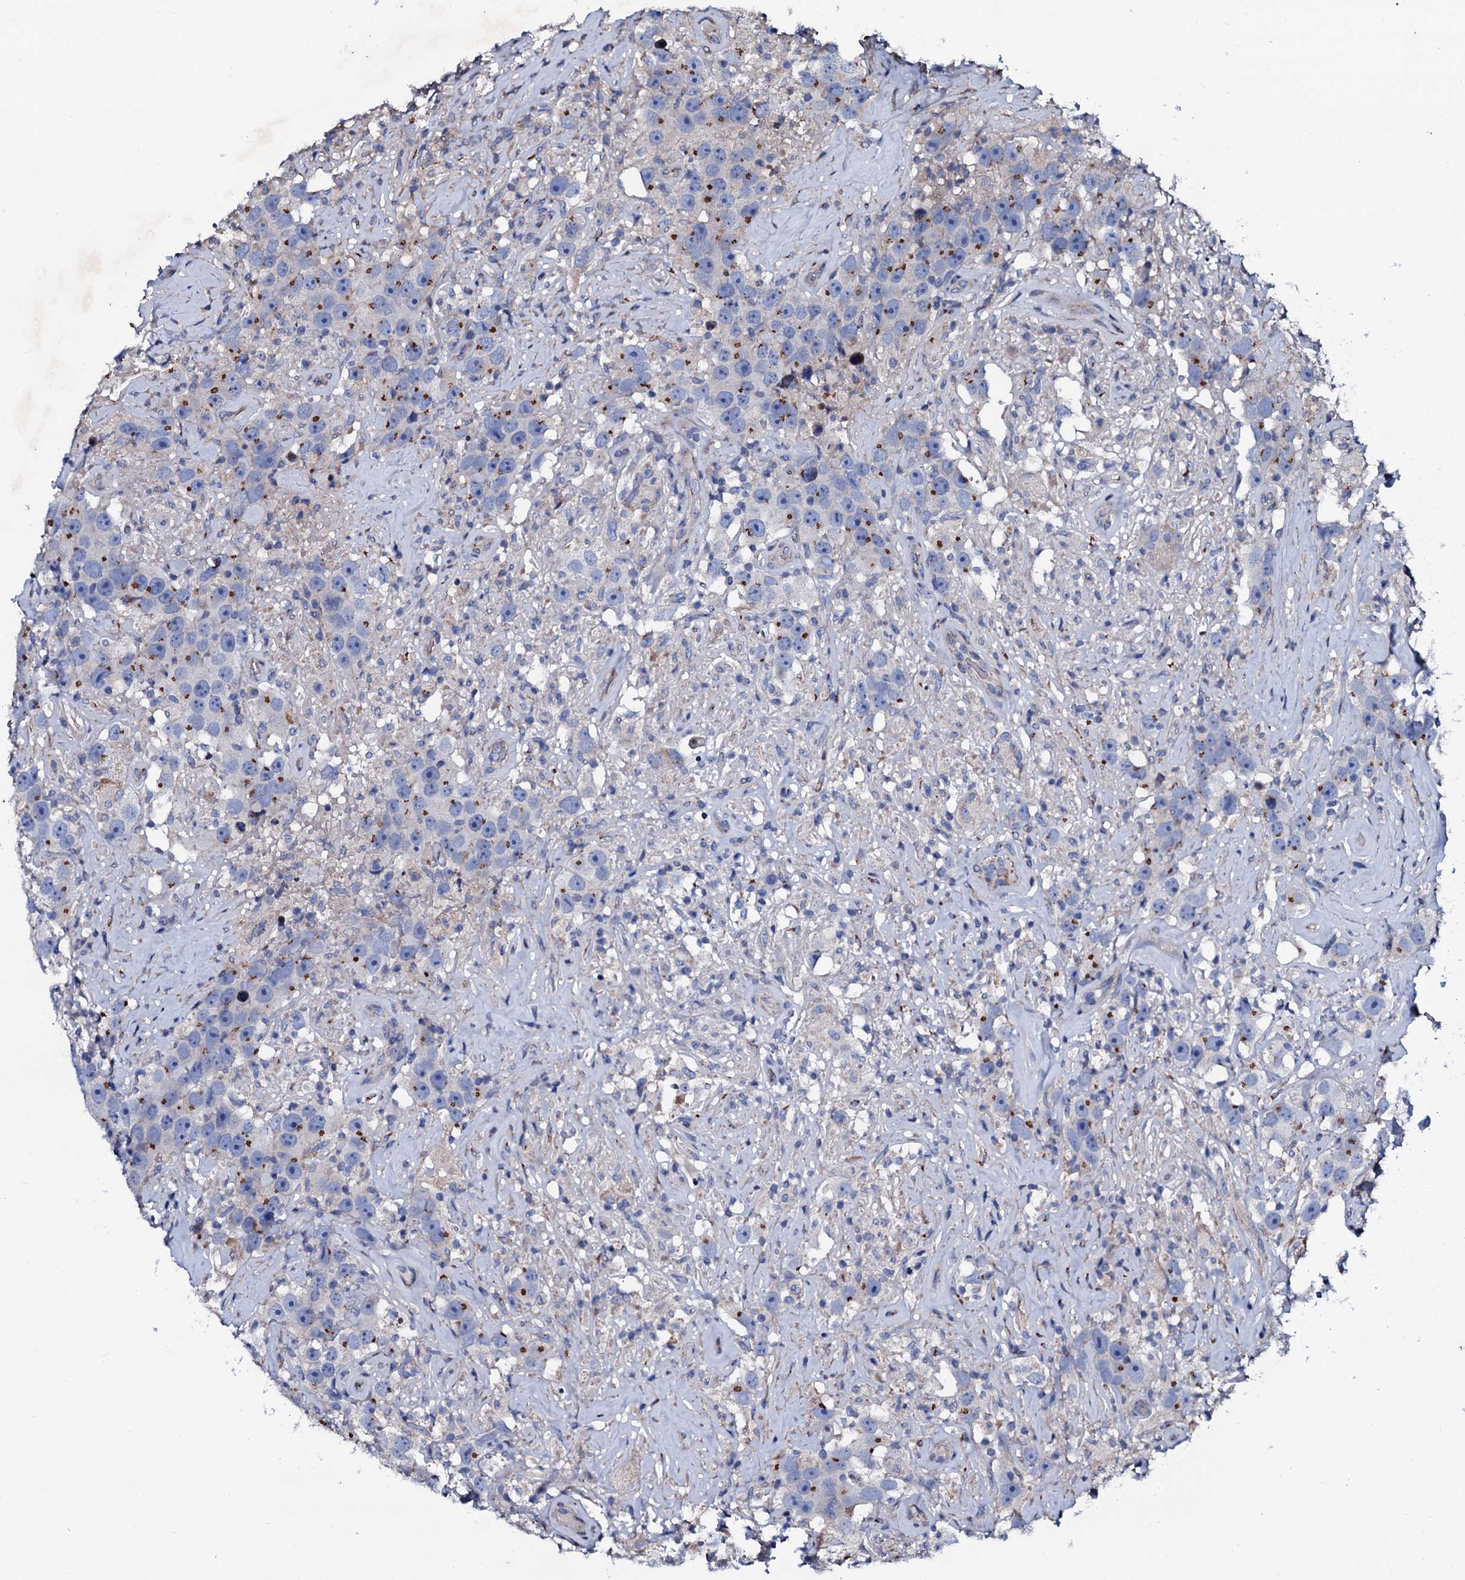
{"staining": {"intensity": "moderate", "quantity": "25%-75%", "location": "cytoplasmic/membranous"}, "tissue": "testis cancer", "cell_type": "Tumor cells", "image_type": "cancer", "snomed": [{"axis": "morphology", "description": "Seminoma, NOS"}, {"axis": "topography", "description": "Testis"}], "caption": "IHC staining of testis cancer, which shows medium levels of moderate cytoplasmic/membranous positivity in approximately 25%-75% of tumor cells indicating moderate cytoplasmic/membranous protein positivity. The staining was performed using DAB (brown) for protein detection and nuclei were counterstained in hematoxylin (blue).", "gene": "PLET1", "patient": {"sex": "male", "age": 49}}